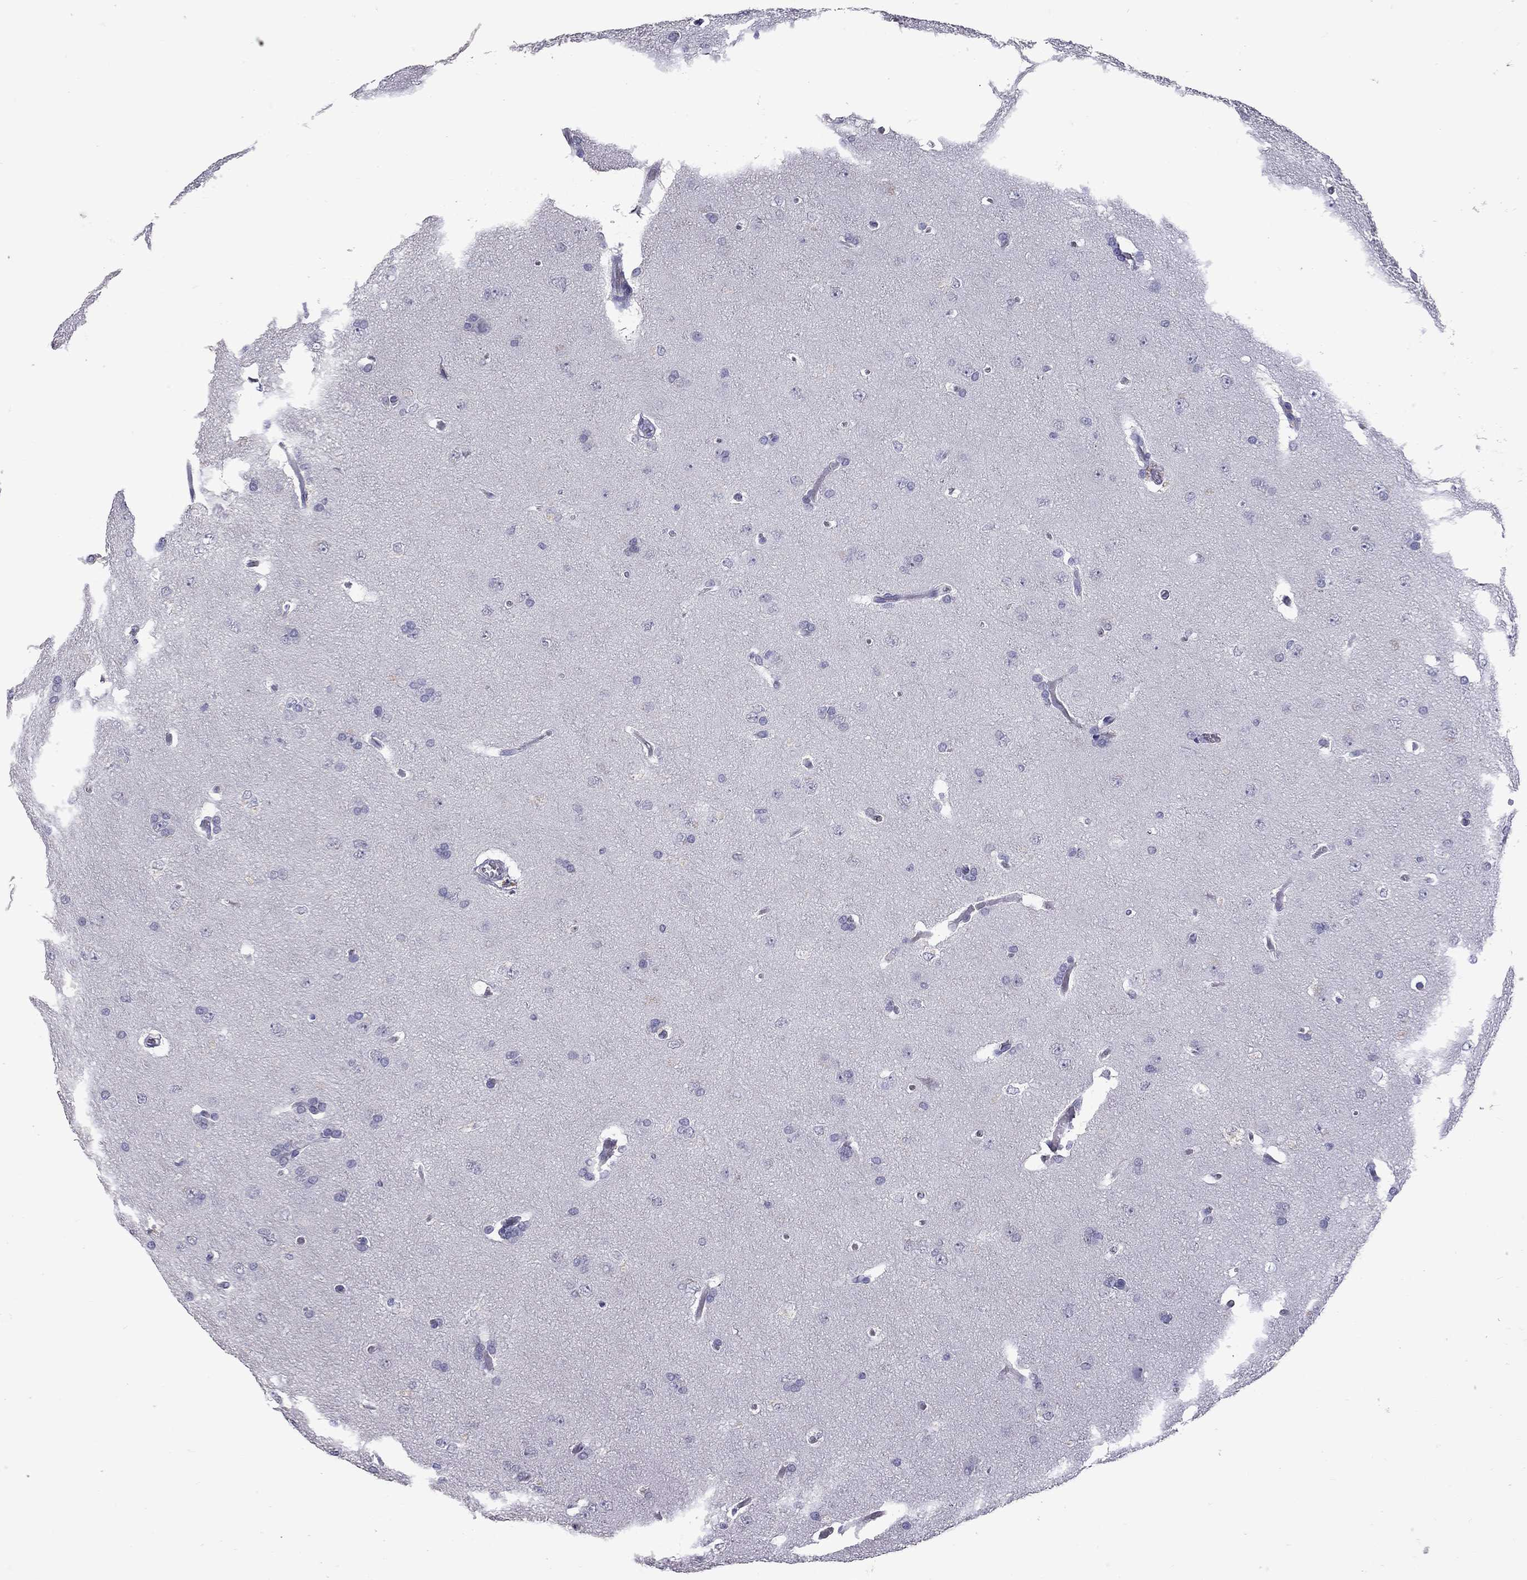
{"staining": {"intensity": "negative", "quantity": "none", "location": "none"}, "tissue": "glioma", "cell_type": "Tumor cells", "image_type": "cancer", "snomed": [{"axis": "morphology", "description": "Glioma, malignant, Low grade"}, {"axis": "topography", "description": "Brain"}], "caption": "The histopathology image shows no significant positivity in tumor cells of low-grade glioma (malignant).", "gene": "SERPINA3", "patient": {"sex": "female", "age": 32}}